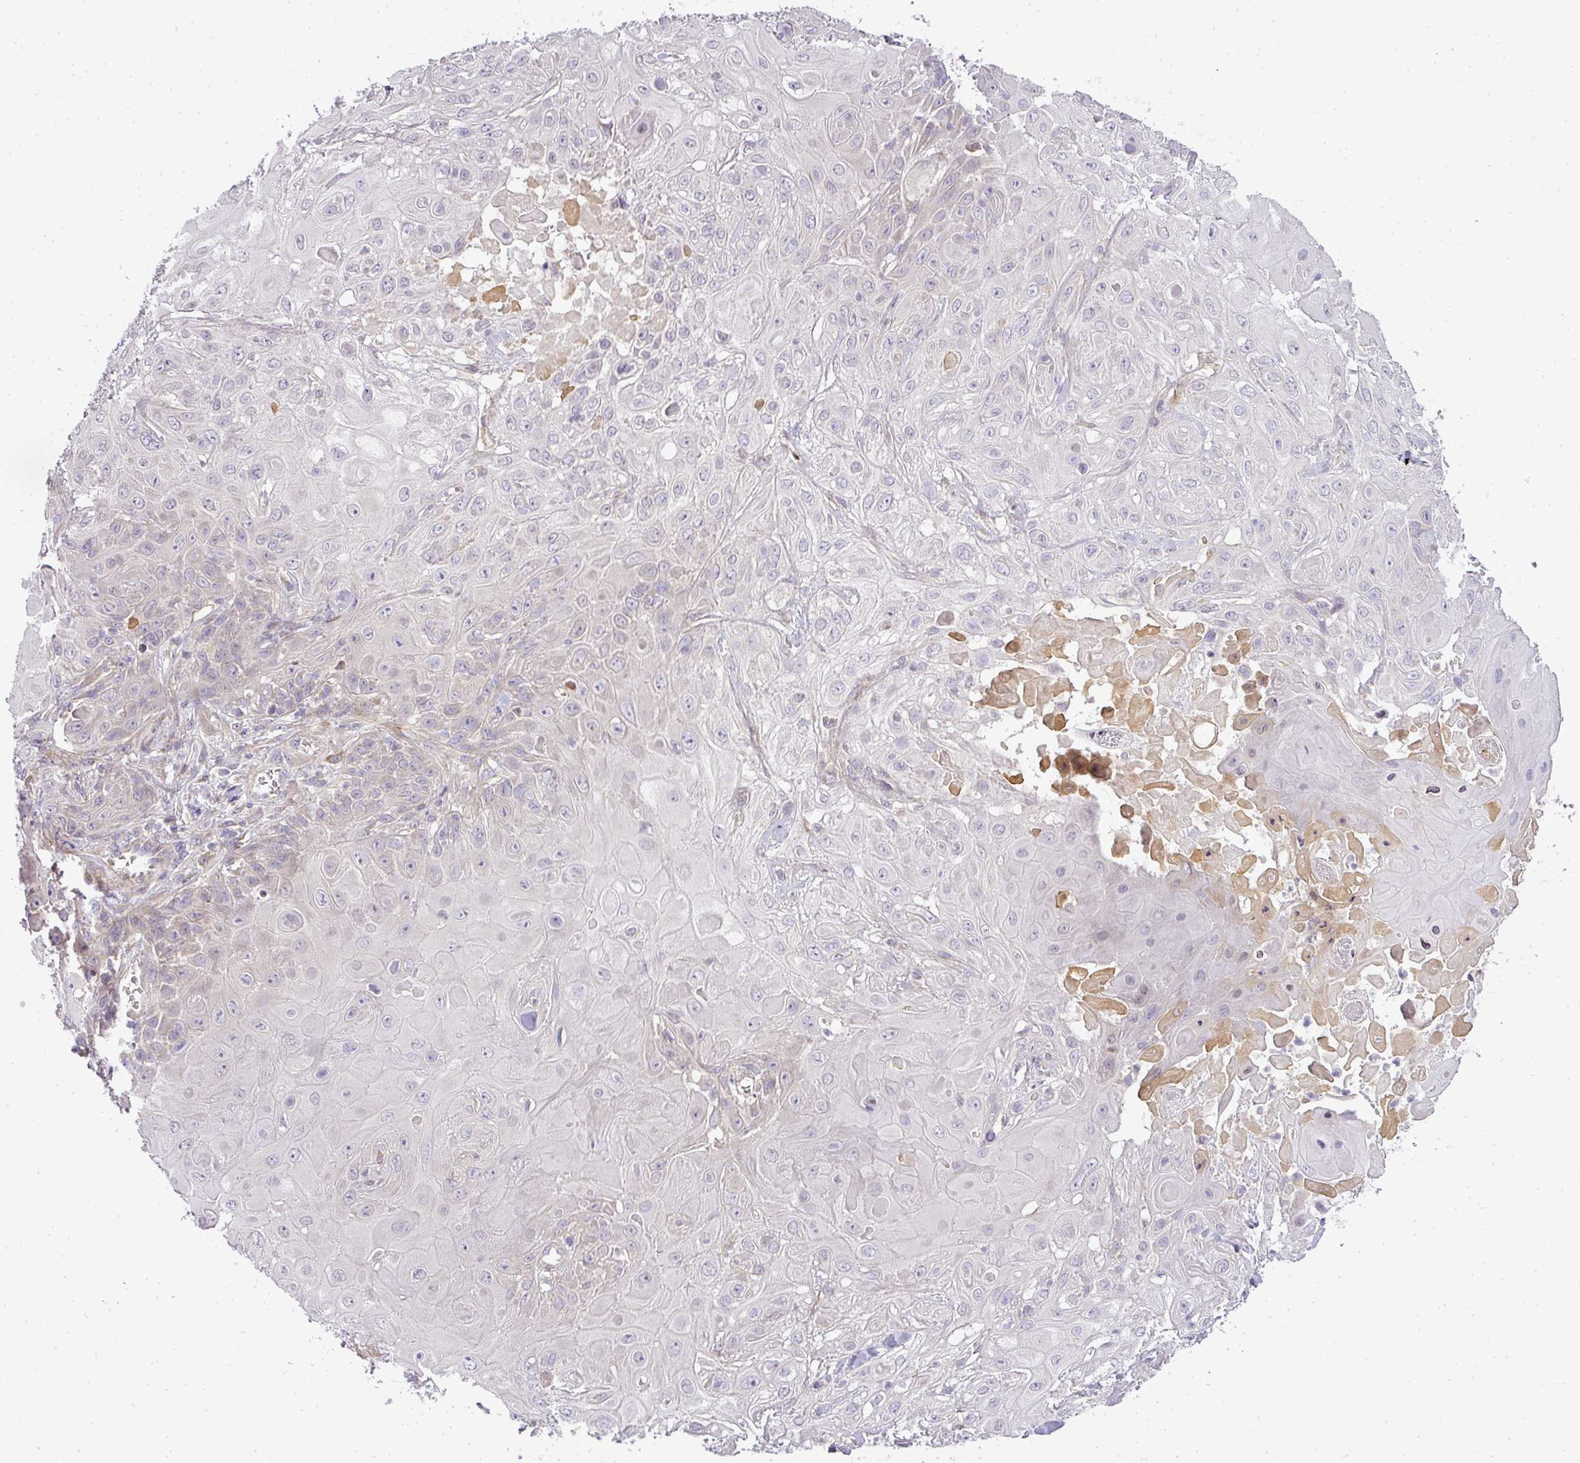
{"staining": {"intensity": "negative", "quantity": "none", "location": "none"}, "tissue": "skin cancer", "cell_type": "Tumor cells", "image_type": "cancer", "snomed": [{"axis": "morphology", "description": "Normal tissue, NOS"}, {"axis": "morphology", "description": "Squamous cell carcinoma, NOS"}, {"axis": "topography", "description": "Skin"}, {"axis": "topography", "description": "Cartilage tissue"}], "caption": "High power microscopy micrograph of an IHC photomicrograph of skin cancer, revealing no significant expression in tumor cells.", "gene": "ZDHHC1", "patient": {"sex": "female", "age": 79}}